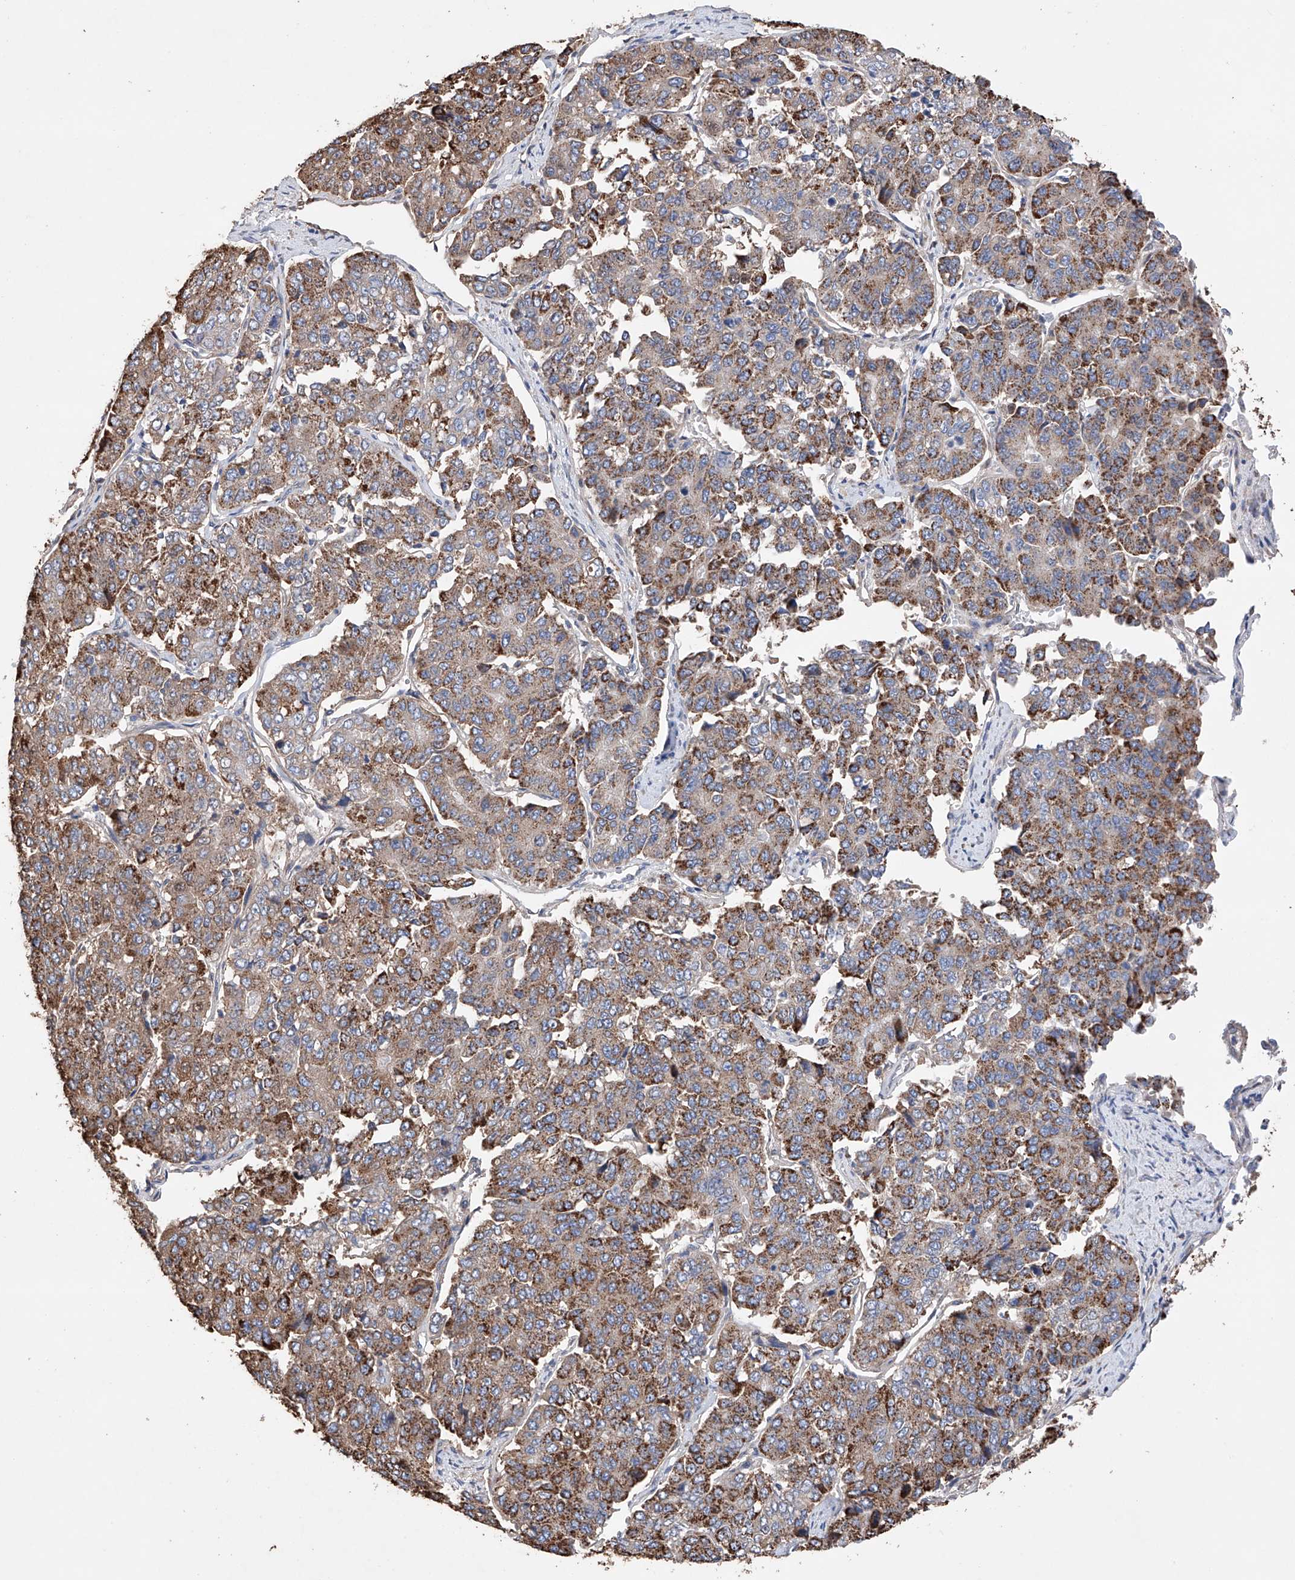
{"staining": {"intensity": "moderate", "quantity": ">75%", "location": "cytoplasmic/membranous"}, "tissue": "pancreatic cancer", "cell_type": "Tumor cells", "image_type": "cancer", "snomed": [{"axis": "morphology", "description": "Adenocarcinoma, NOS"}, {"axis": "topography", "description": "Pancreas"}], "caption": "This photomicrograph reveals adenocarcinoma (pancreatic) stained with IHC to label a protein in brown. The cytoplasmic/membranous of tumor cells show moderate positivity for the protein. Nuclei are counter-stained blue.", "gene": "AFG1L", "patient": {"sex": "male", "age": 50}}